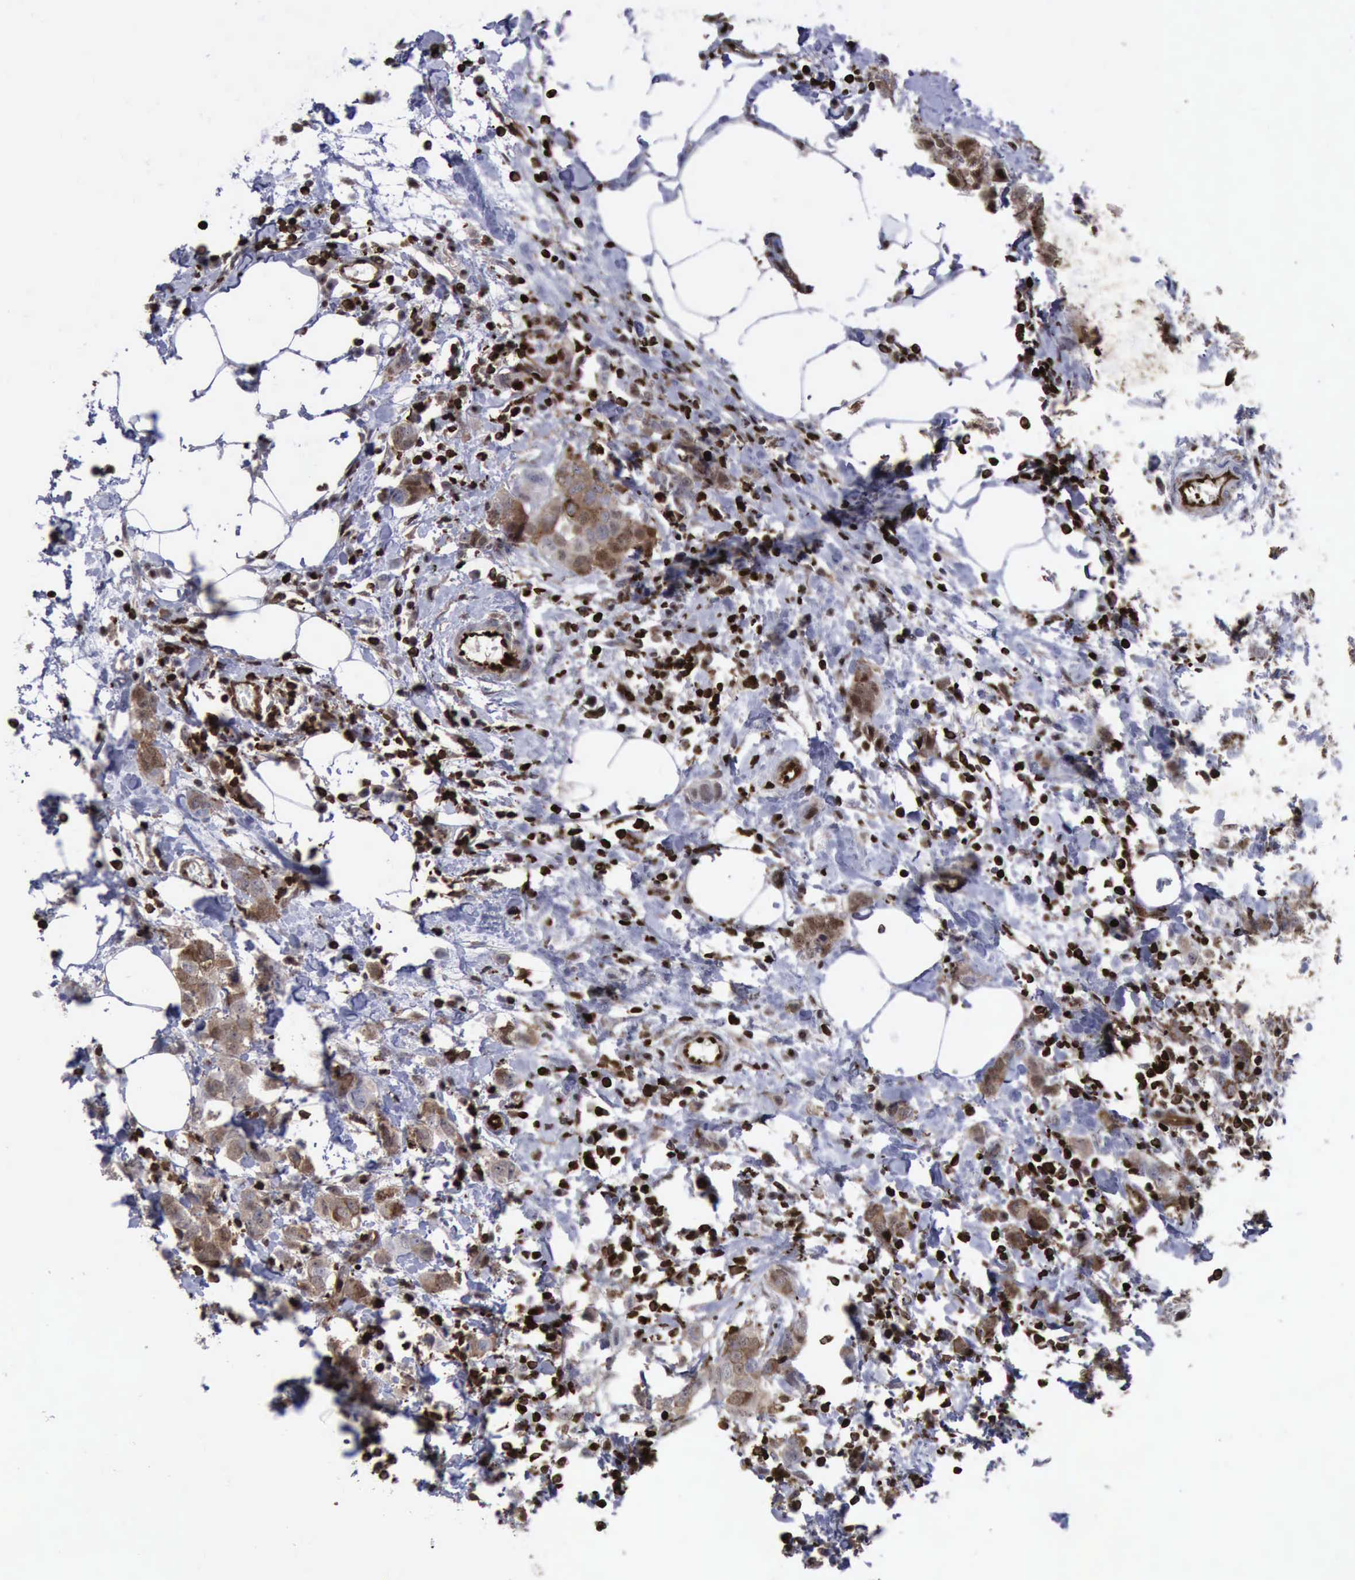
{"staining": {"intensity": "moderate", "quantity": ">75%", "location": "cytoplasmic/membranous"}, "tissue": "breast cancer", "cell_type": "Tumor cells", "image_type": "cancer", "snomed": [{"axis": "morphology", "description": "Normal tissue, NOS"}, {"axis": "morphology", "description": "Duct carcinoma"}, {"axis": "topography", "description": "Breast"}], "caption": "There is medium levels of moderate cytoplasmic/membranous positivity in tumor cells of breast cancer (intraductal carcinoma), as demonstrated by immunohistochemical staining (brown color).", "gene": "PDCD4", "patient": {"sex": "female", "age": 50}}